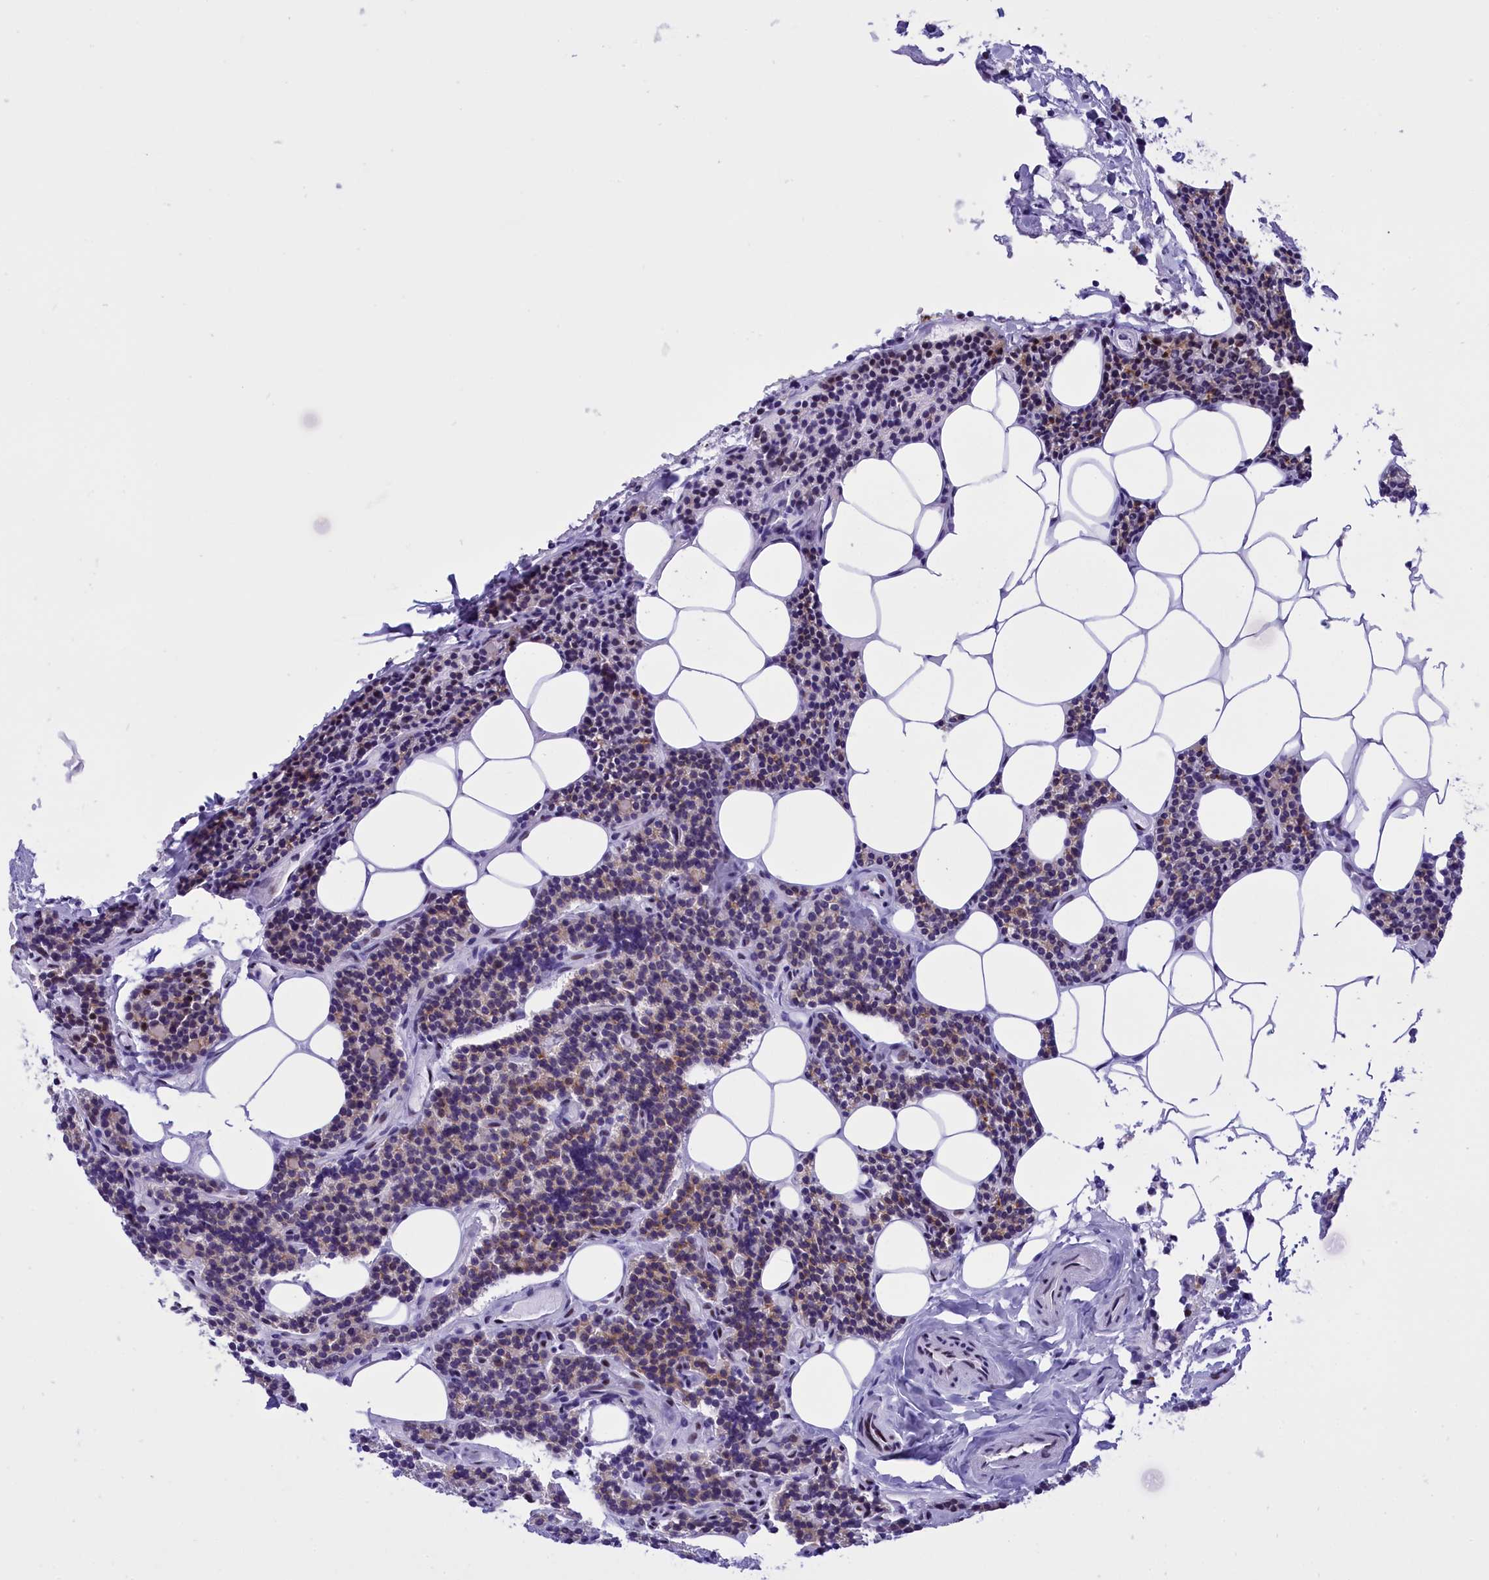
{"staining": {"intensity": "moderate", "quantity": "<25%", "location": "cytoplasmic/membranous"}, "tissue": "parathyroid gland", "cell_type": "Glandular cells", "image_type": "normal", "snomed": [{"axis": "morphology", "description": "Normal tissue, NOS"}, {"axis": "topography", "description": "Parathyroid gland"}], "caption": "This is a micrograph of IHC staining of benign parathyroid gland, which shows moderate expression in the cytoplasmic/membranous of glandular cells.", "gene": "SPIRE2", "patient": {"sex": "female", "age": 43}}